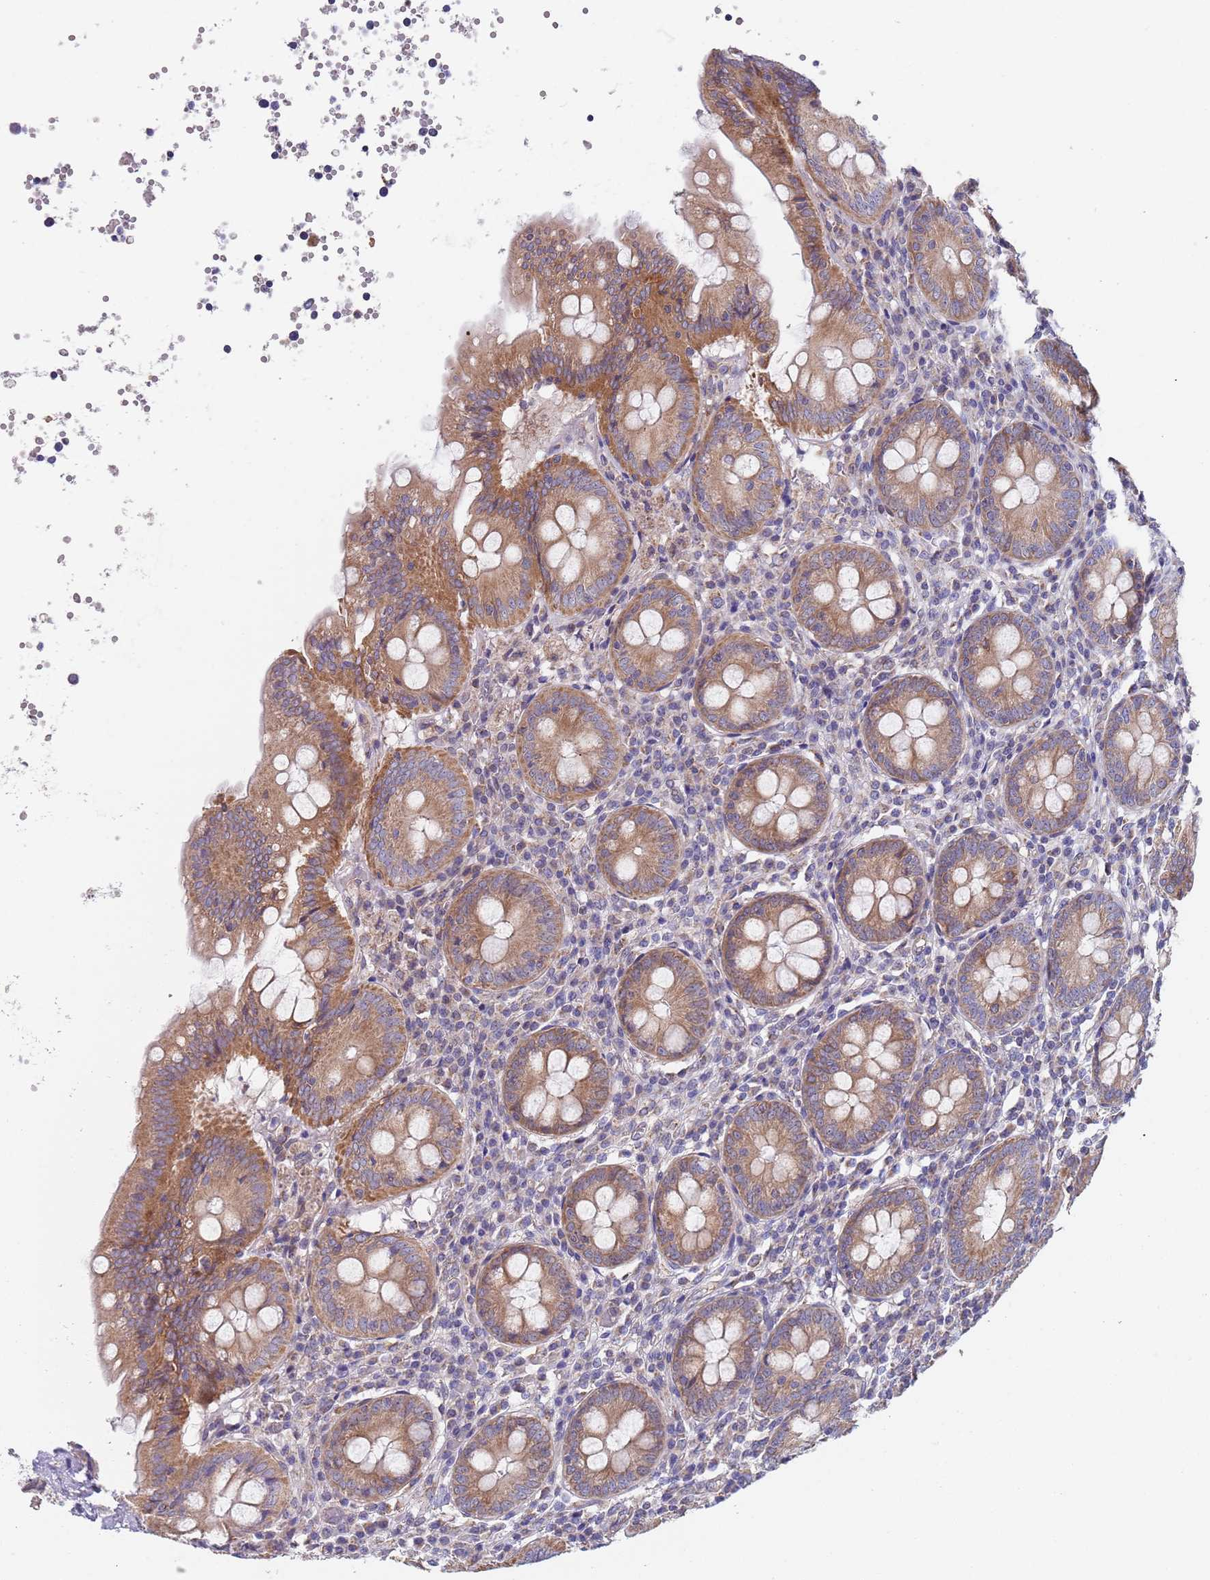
{"staining": {"intensity": "moderate", "quantity": ">75%", "location": "cytoplasmic/membranous"}, "tissue": "appendix", "cell_type": "Glandular cells", "image_type": "normal", "snomed": [{"axis": "morphology", "description": "Normal tissue, NOS"}, {"axis": "topography", "description": "Appendix"}], "caption": "The micrograph demonstrates immunohistochemical staining of benign appendix. There is moderate cytoplasmic/membranous expression is seen in about >75% of glandular cells. The staining was performed using DAB (3,3'-diaminobenzidine) to visualize the protein expression in brown, while the nuclei were stained in blue with hematoxylin (Magnification: 20x).", "gene": "PWWP3A", "patient": {"sex": "female", "age": 54}}